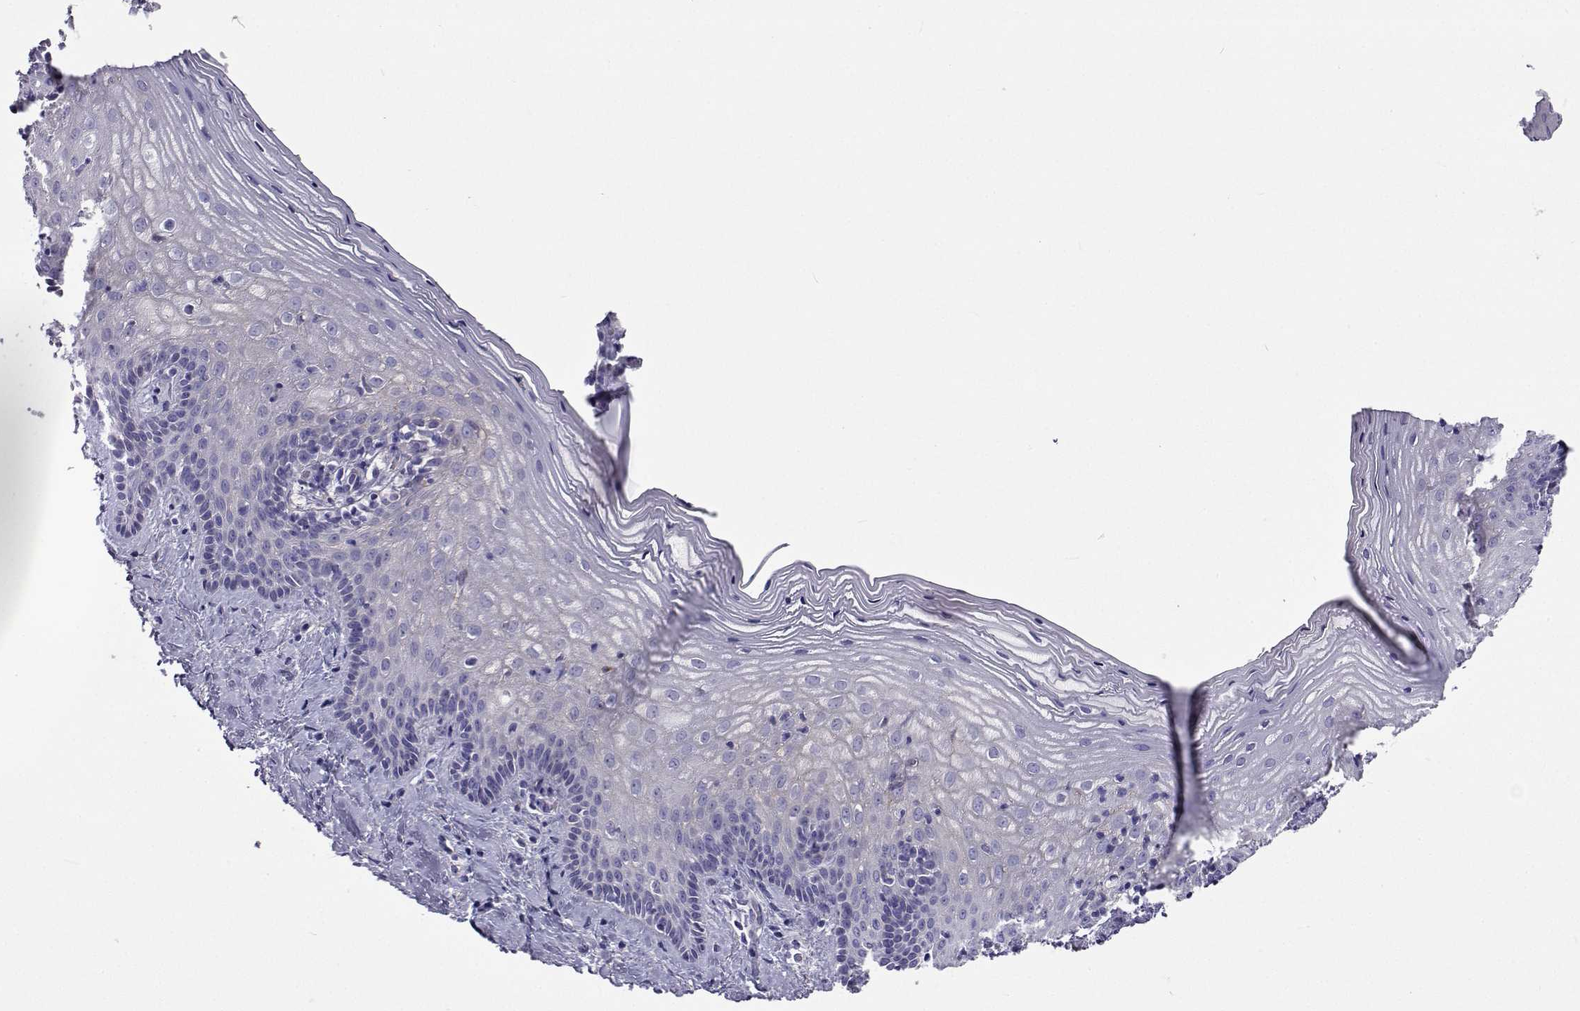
{"staining": {"intensity": "negative", "quantity": "none", "location": "none"}, "tissue": "vagina", "cell_type": "Squamous epithelial cells", "image_type": "normal", "snomed": [{"axis": "morphology", "description": "Normal tissue, NOS"}, {"axis": "topography", "description": "Vagina"}], "caption": "Human vagina stained for a protein using immunohistochemistry (IHC) demonstrates no staining in squamous epithelial cells.", "gene": "LHFPL7", "patient": {"sex": "female", "age": 45}}